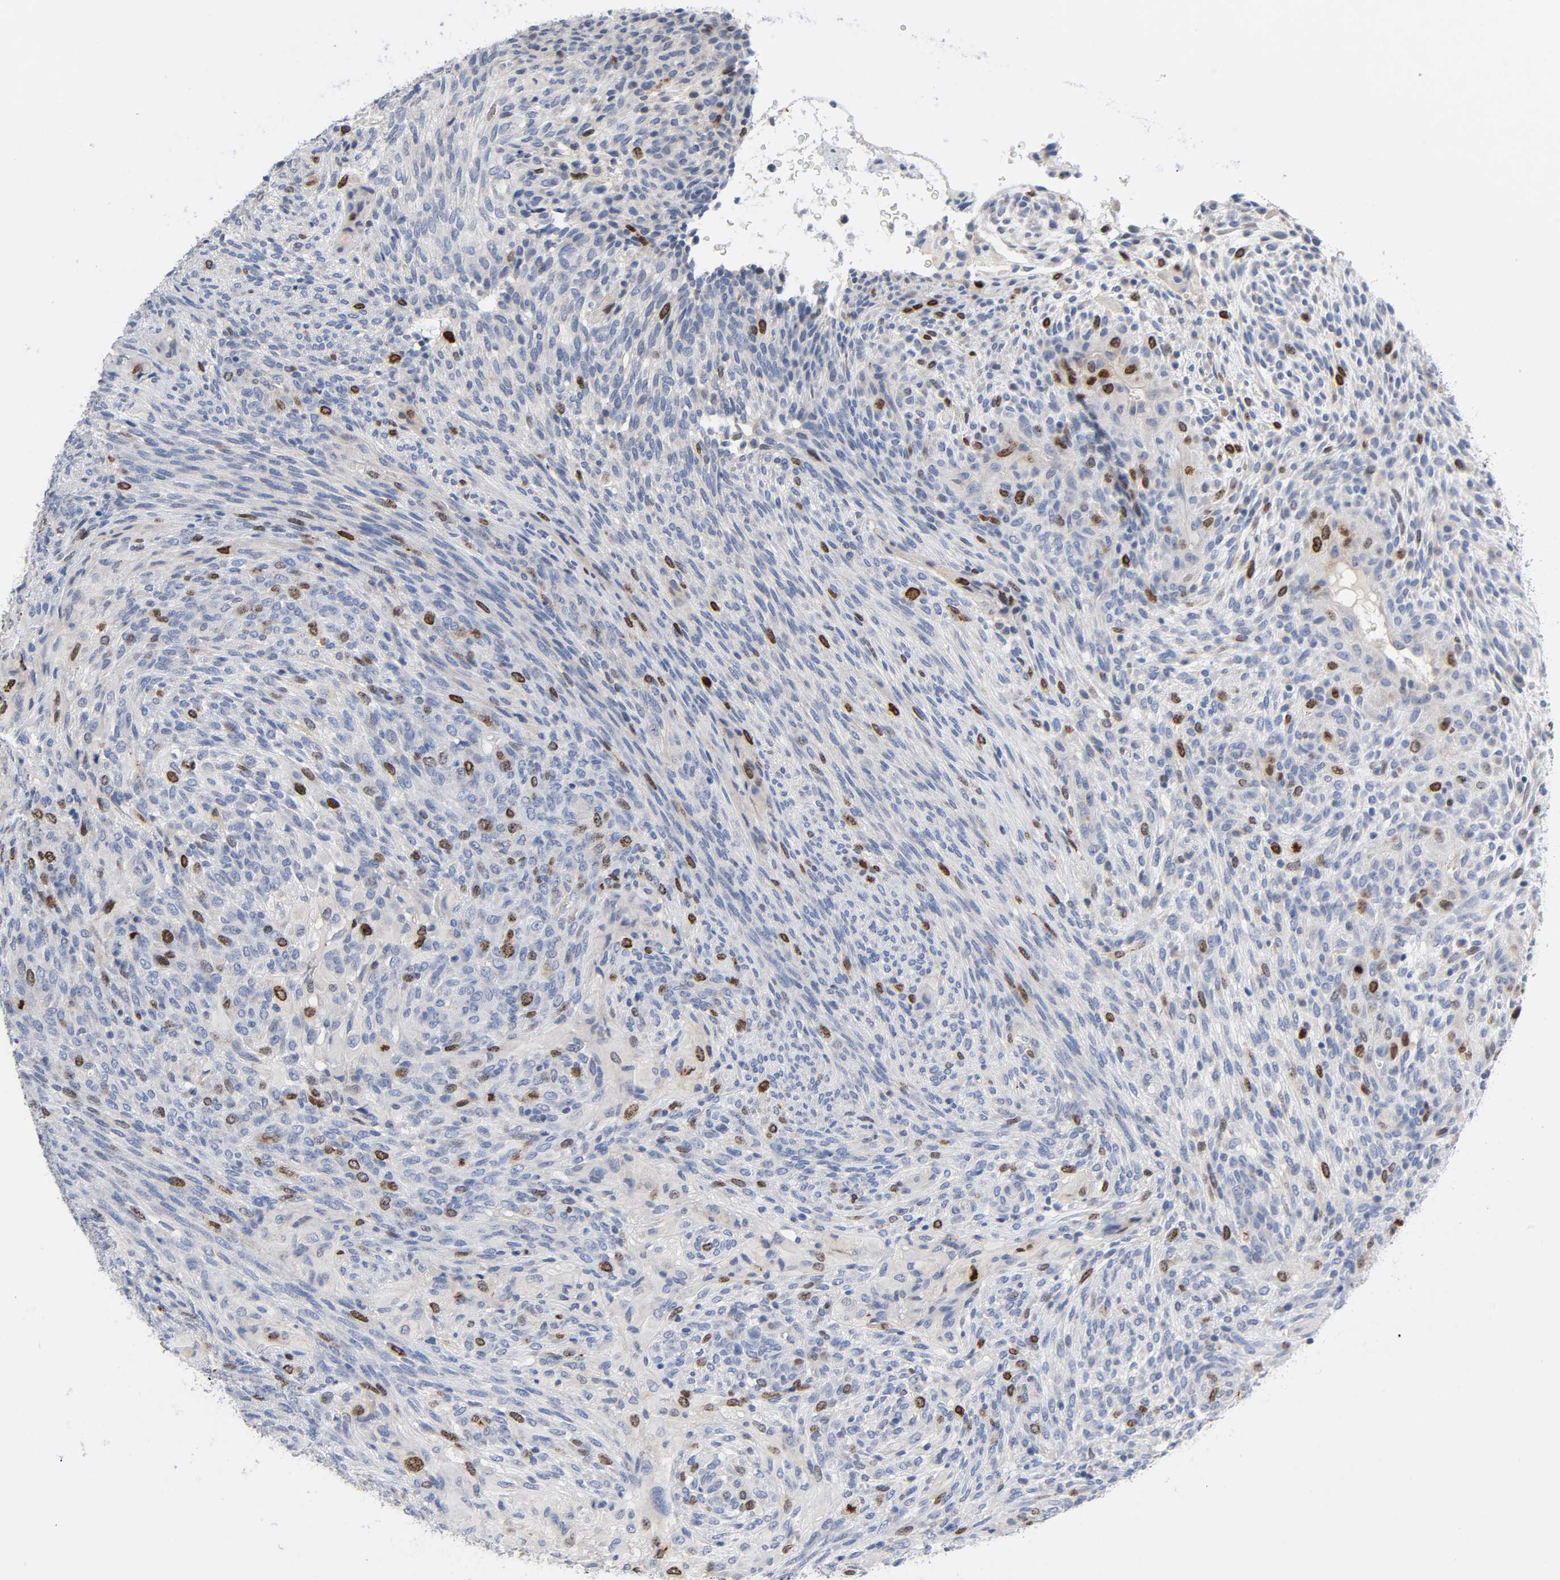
{"staining": {"intensity": "moderate", "quantity": "<25%", "location": "nuclear"}, "tissue": "glioma", "cell_type": "Tumor cells", "image_type": "cancer", "snomed": [{"axis": "morphology", "description": "Glioma, malignant, High grade"}, {"axis": "topography", "description": "Cerebral cortex"}], "caption": "Human glioma stained with a protein marker shows moderate staining in tumor cells.", "gene": "BIRC5", "patient": {"sex": "female", "age": 55}}